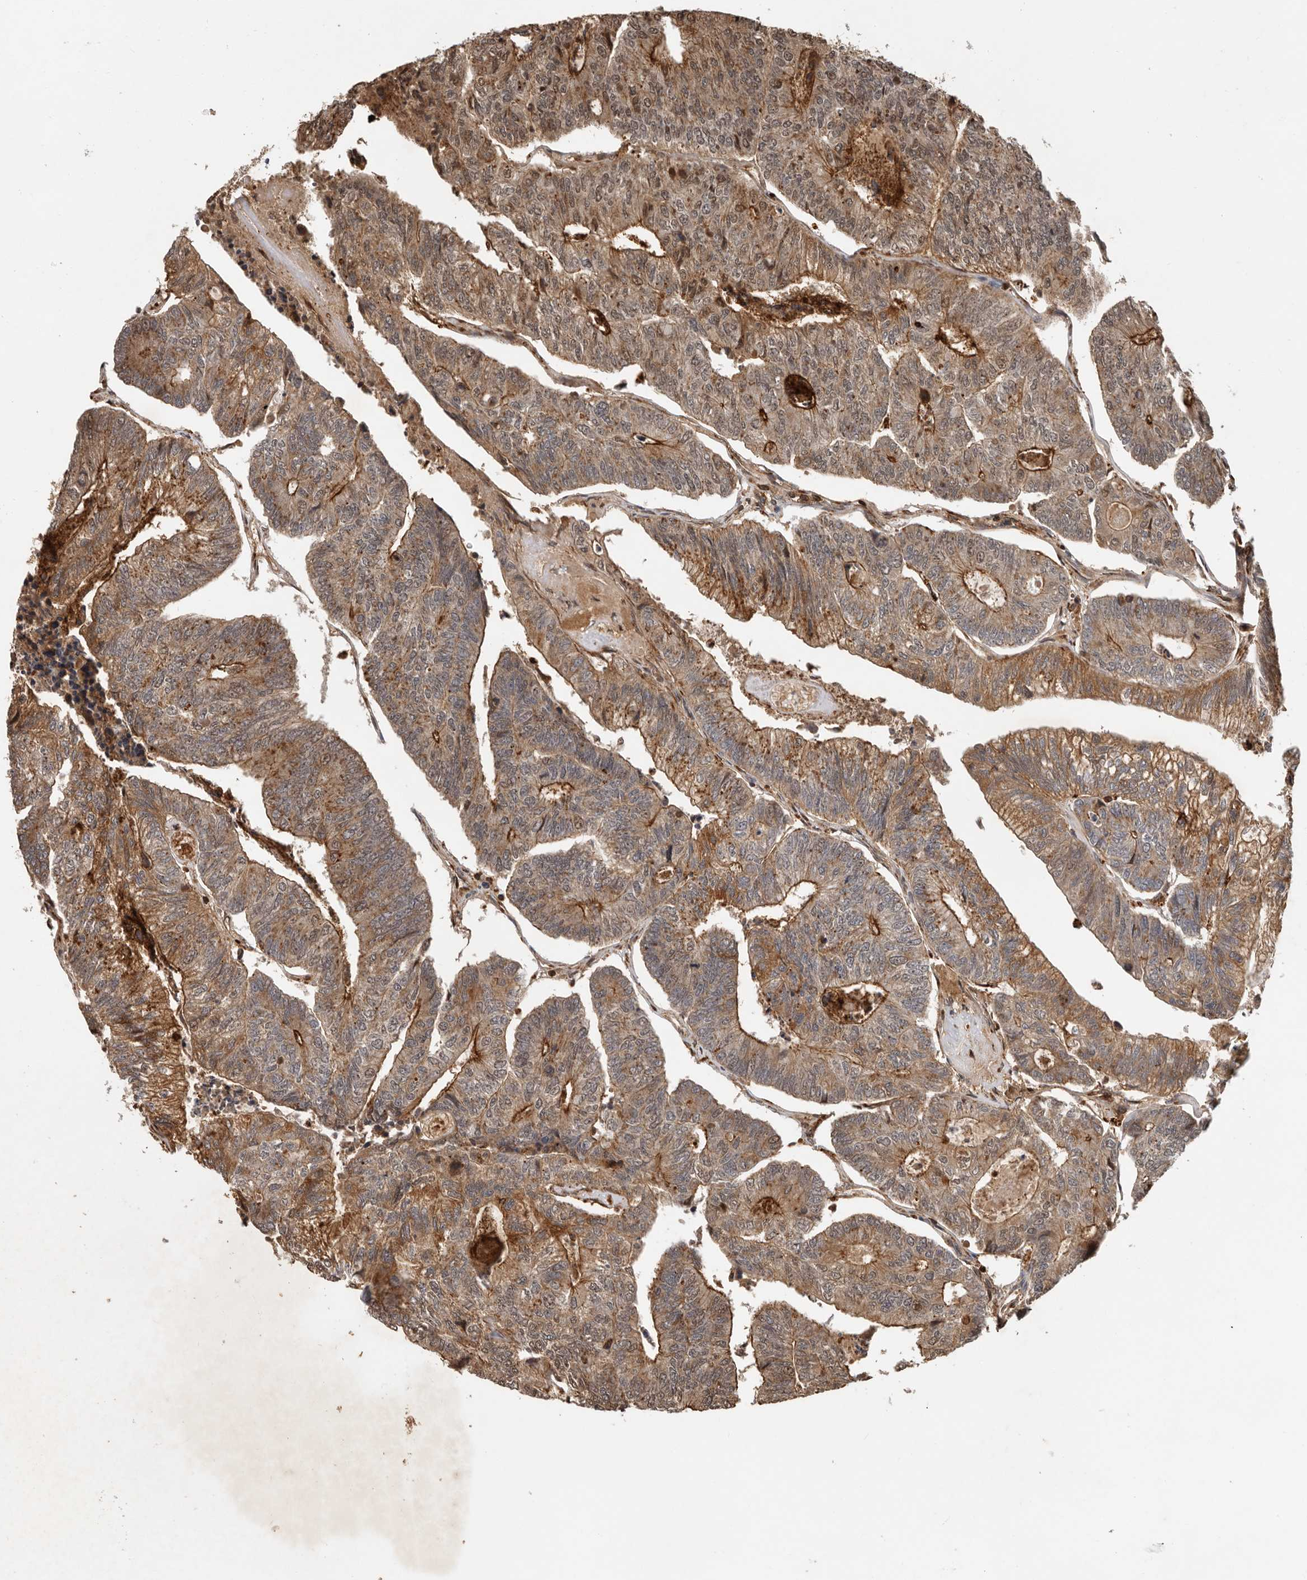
{"staining": {"intensity": "moderate", "quantity": ">75%", "location": "cytoplasmic/membranous"}, "tissue": "colorectal cancer", "cell_type": "Tumor cells", "image_type": "cancer", "snomed": [{"axis": "morphology", "description": "Adenocarcinoma, NOS"}, {"axis": "topography", "description": "Colon"}], "caption": "This micrograph demonstrates immunohistochemistry (IHC) staining of human colorectal cancer (adenocarcinoma), with medium moderate cytoplasmic/membranous positivity in approximately >75% of tumor cells.", "gene": "RNF157", "patient": {"sex": "female", "age": 67}}